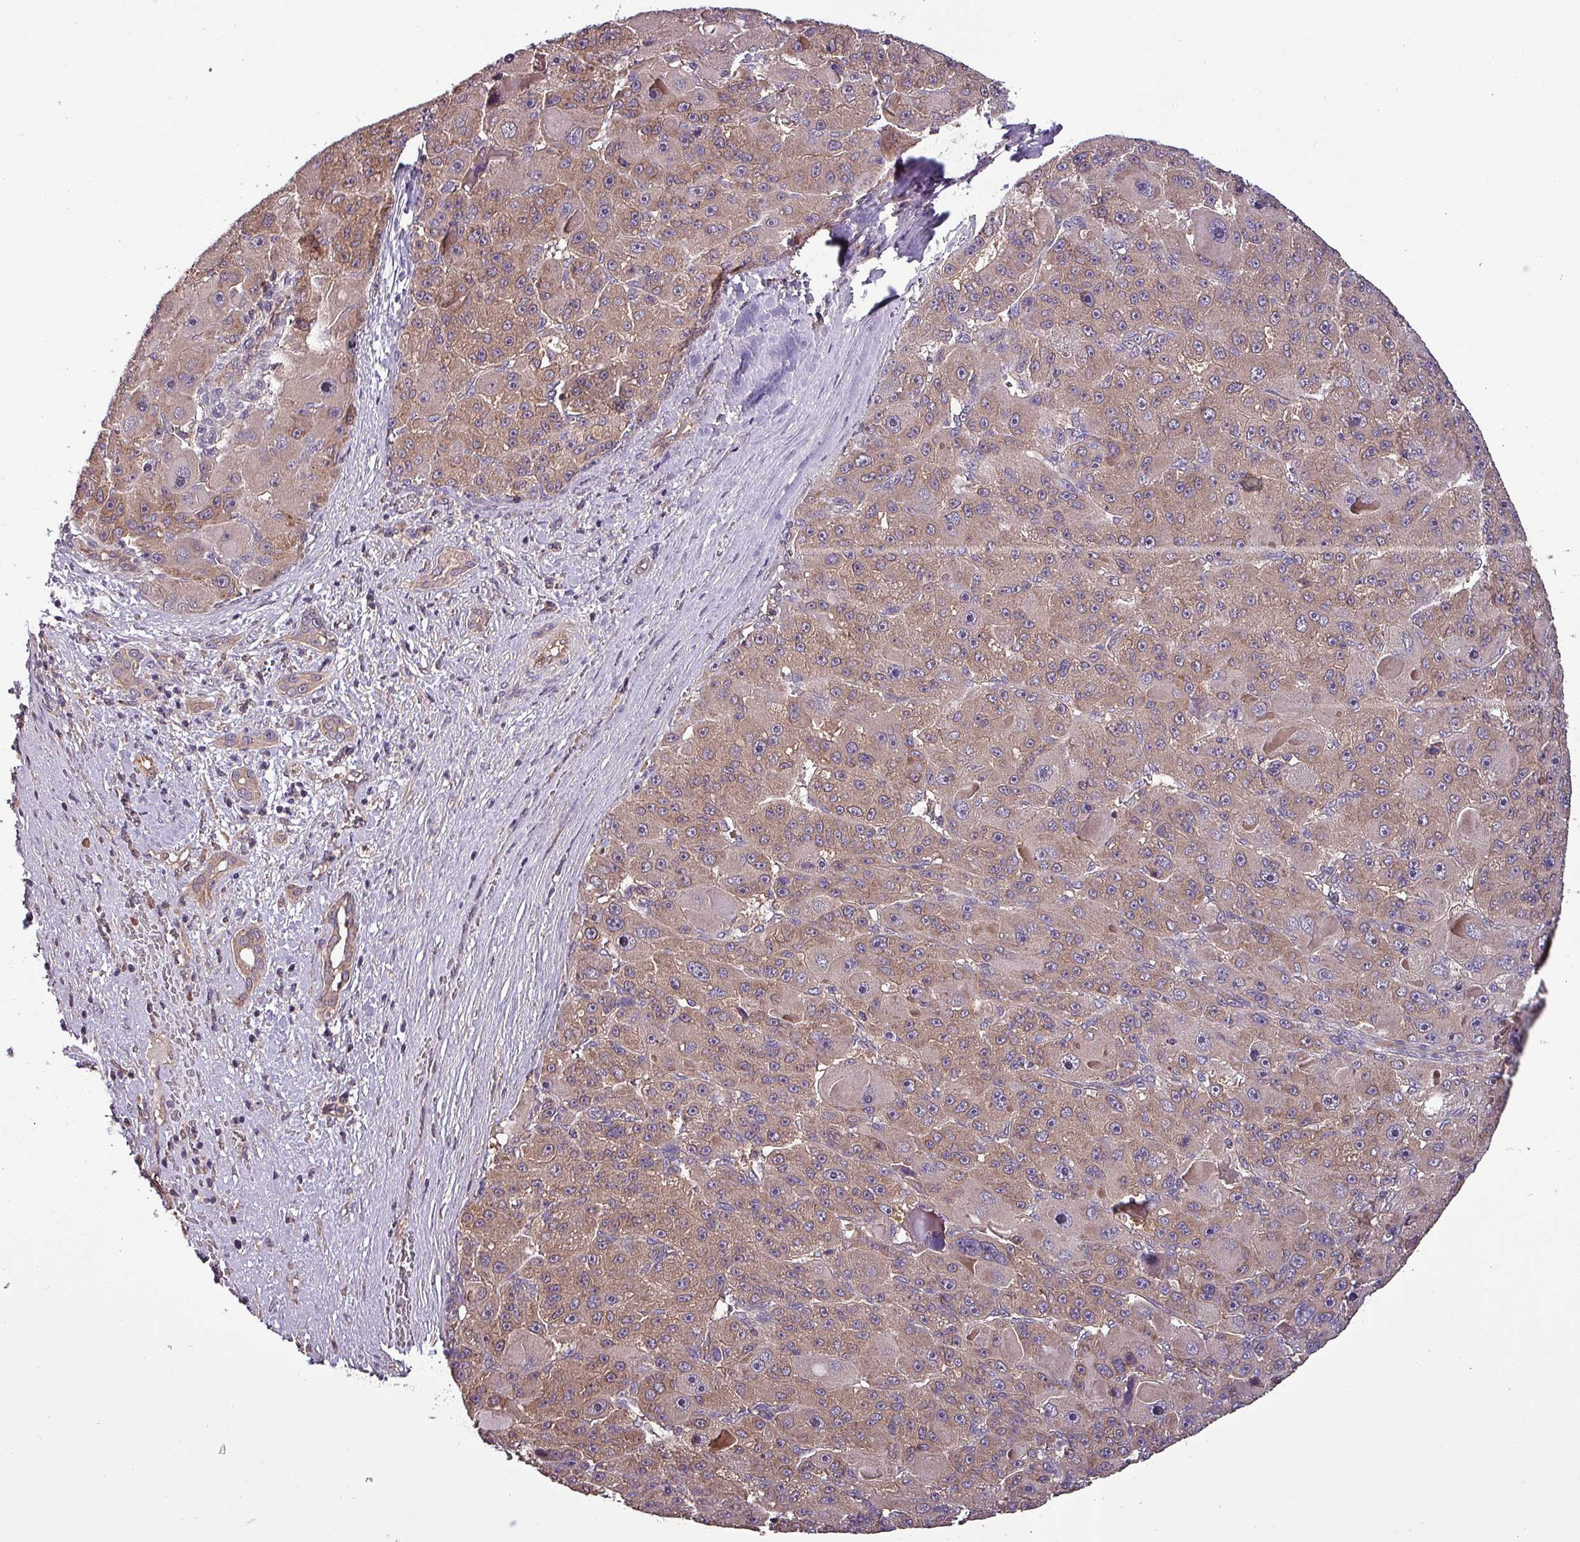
{"staining": {"intensity": "moderate", "quantity": "25%-75%", "location": "cytoplasmic/membranous"}, "tissue": "liver cancer", "cell_type": "Tumor cells", "image_type": "cancer", "snomed": [{"axis": "morphology", "description": "Carcinoma, Hepatocellular, NOS"}, {"axis": "topography", "description": "Liver"}], "caption": "Immunohistochemical staining of liver hepatocellular carcinoma displays medium levels of moderate cytoplasmic/membranous protein positivity in approximately 25%-75% of tumor cells.", "gene": "PAFAH1B2", "patient": {"sex": "male", "age": 76}}